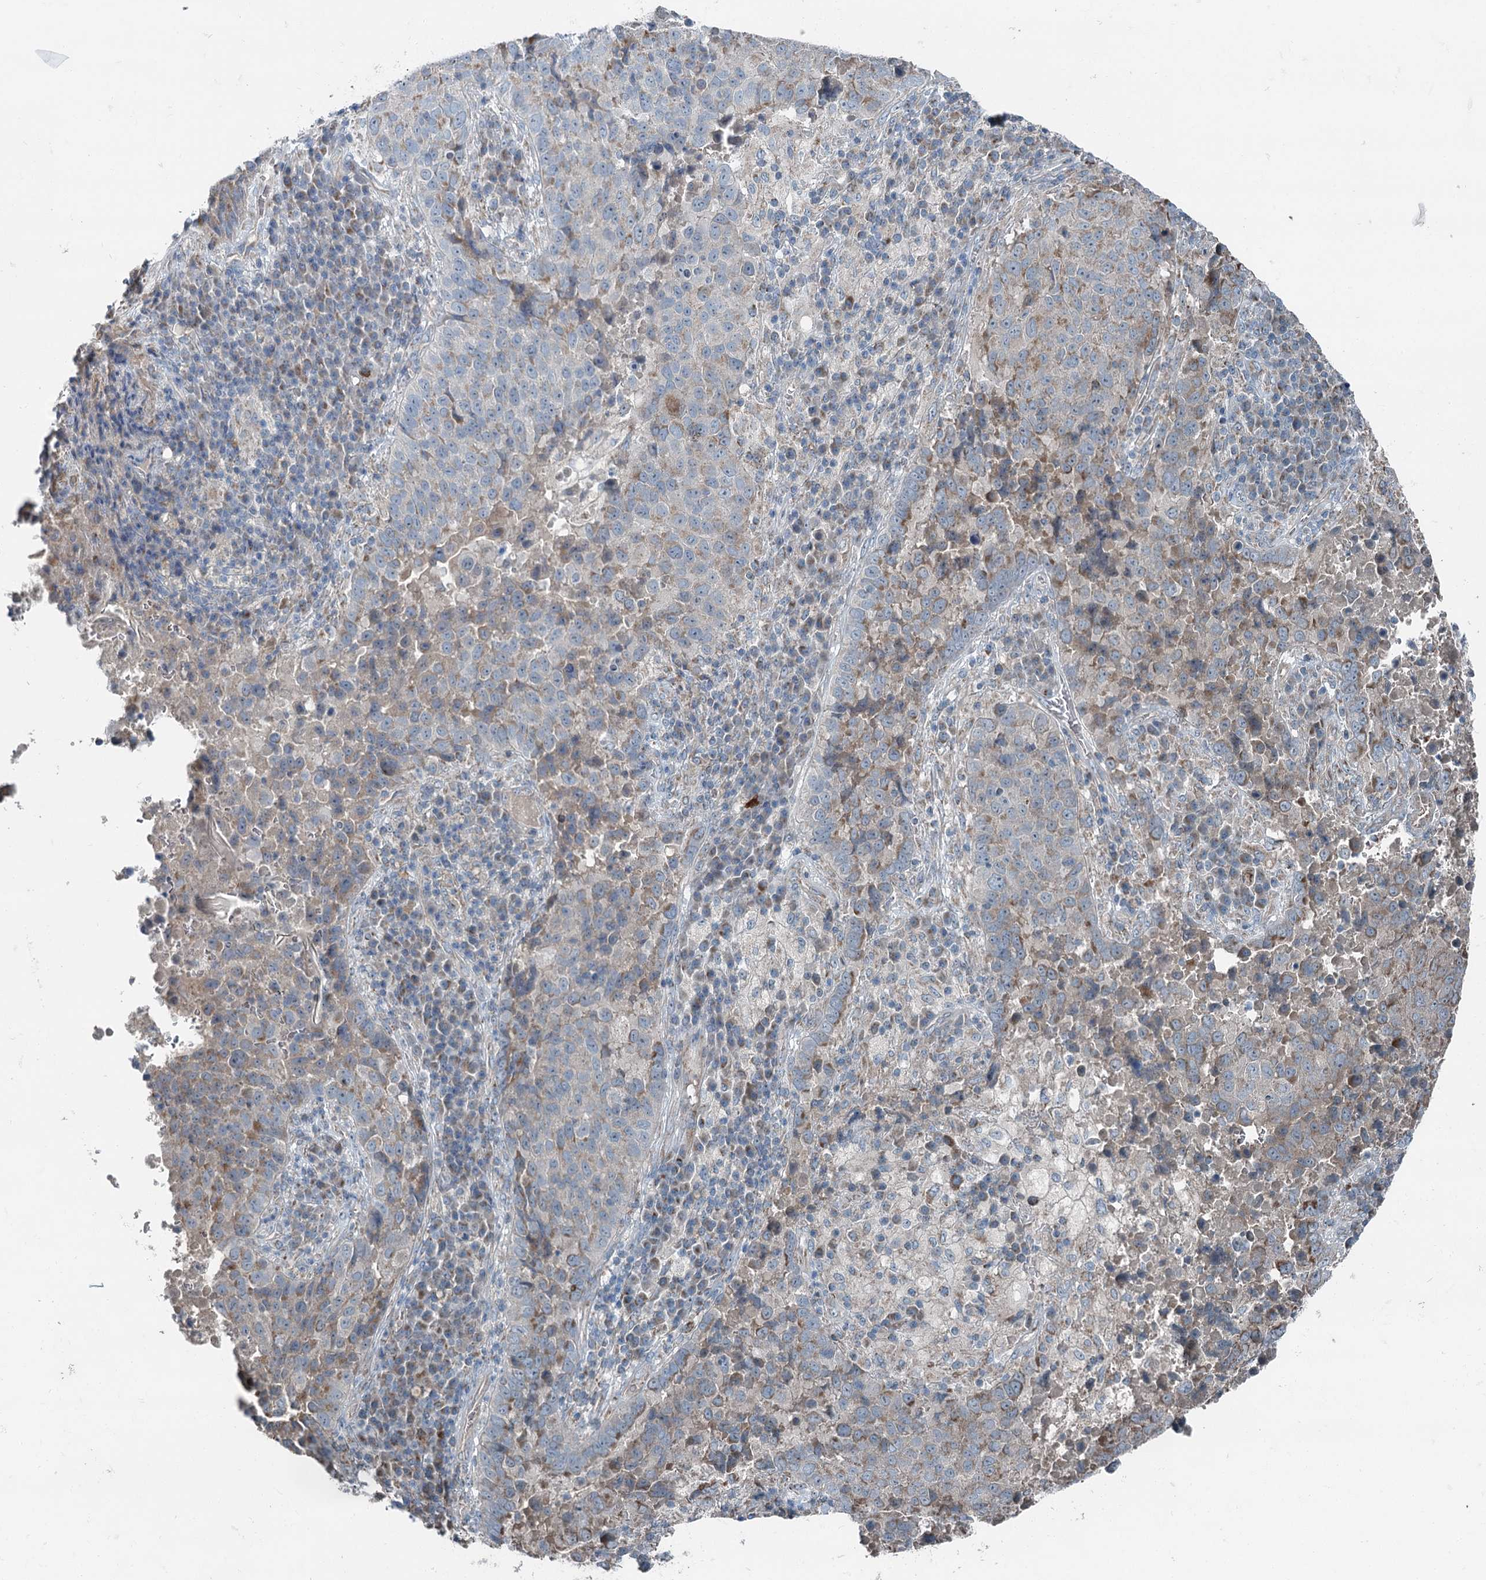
{"staining": {"intensity": "weak", "quantity": "25%-75%", "location": "cytoplasmic/membranous"}, "tissue": "lung cancer", "cell_type": "Tumor cells", "image_type": "cancer", "snomed": [{"axis": "morphology", "description": "Squamous cell carcinoma, NOS"}, {"axis": "topography", "description": "Lung"}], "caption": "Immunohistochemical staining of human lung cancer (squamous cell carcinoma) shows weak cytoplasmic/membranous protein positivity in about 25%-75% of tumor cells. The protein is stained brown, and the nuclei are stained in blue (DAB IHC with brightfield microscopy, high magnification).", "gene": "CHCHD5", "patient": {"sex": "male", "age": 73}}